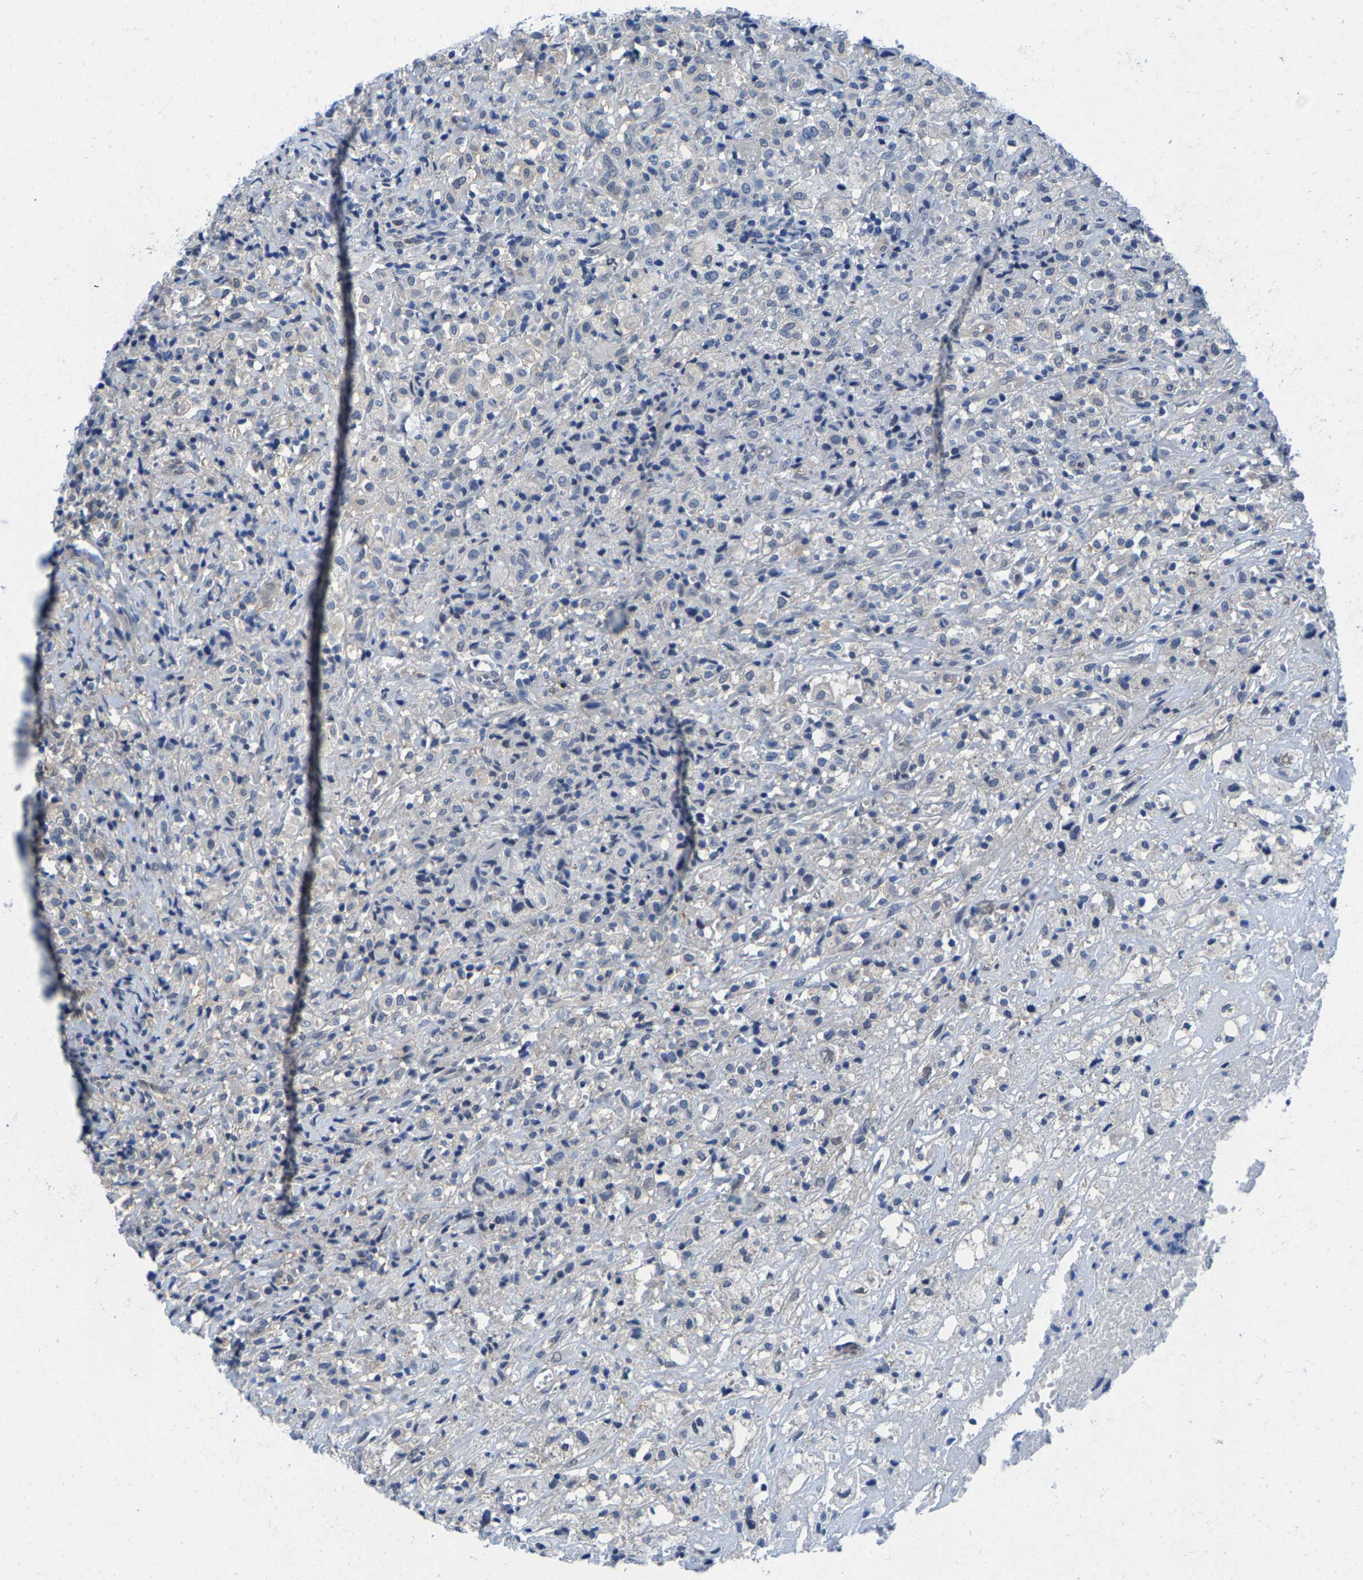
{"staining": {"intensity": "negative", "quantity": "none", "location": "none"}, "tissue": "testis cancer", "cell_type": "Tumor cells", "image_type": "cancer", "snomed": [{"axis": "morphology", "description": "Carcinoma, Embryonal, NOS"}, {"axis": "topography", "description": "Testis"}], "caption": "IHC photomicrograph of testis cancer (embryonal carcinoma) stained for a protein (brown), which demonstrates no positivity in tumor cells.", "gene": "SSH3", "patient": {"sex": "male", "age": 2}}